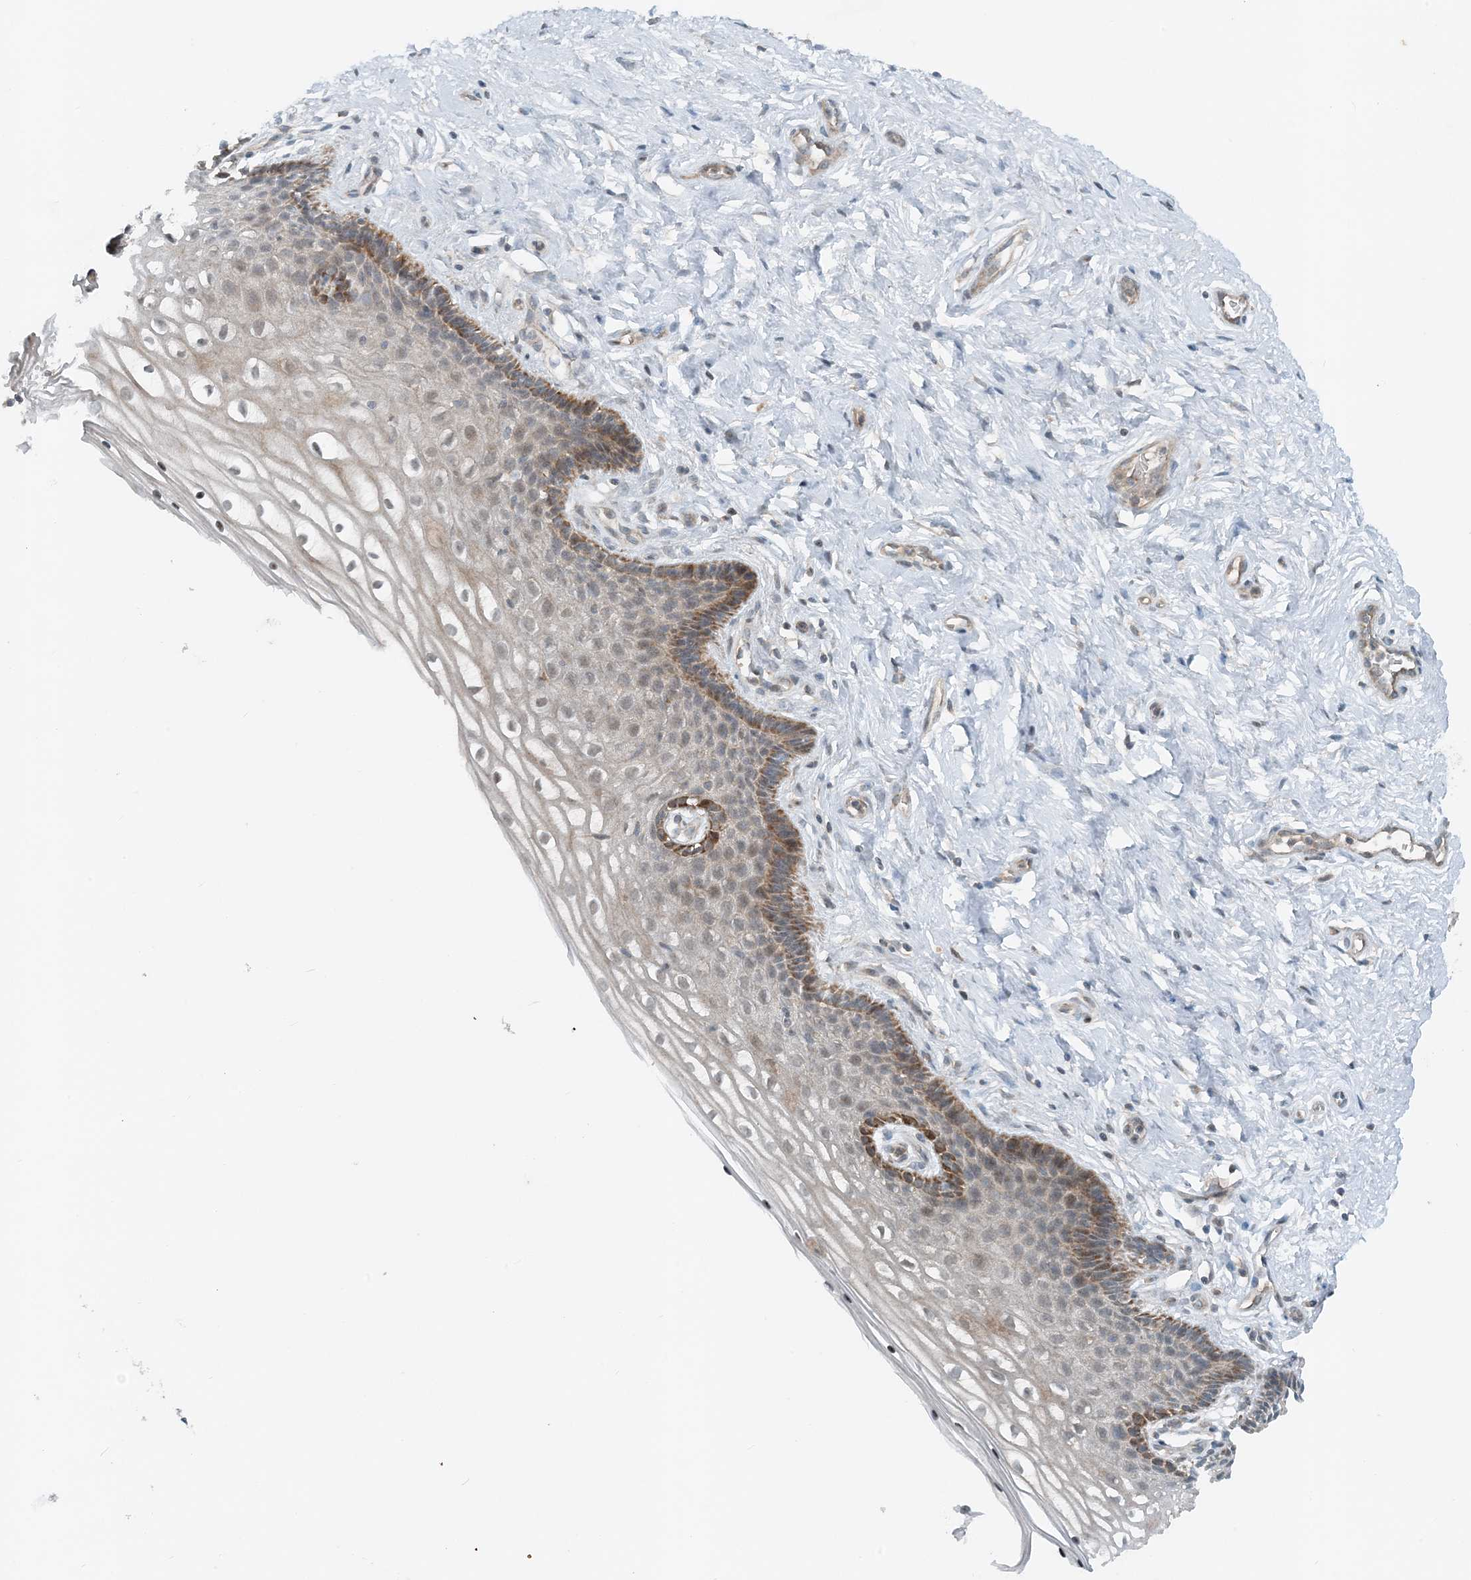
{"staining": {"intensity": "moderate", "quantity": ">75%", "location": "cytoplasmic/membranous"}, "tissue": "cervix", "cell_type": "Glandular cells", "image_type": "normal", "snomed": [{"axis": "morphology", "description": "Normal tissue, NOS"}, {"axis": "topography", "description": "Cervix"}], "caption": "The immunohistochemical stain shows moderate cytoplasmic/membranous positivity in glandular cells of benign cervix.", "gene": "MITD1", "patient": {"sex": "female", "age": 33}}